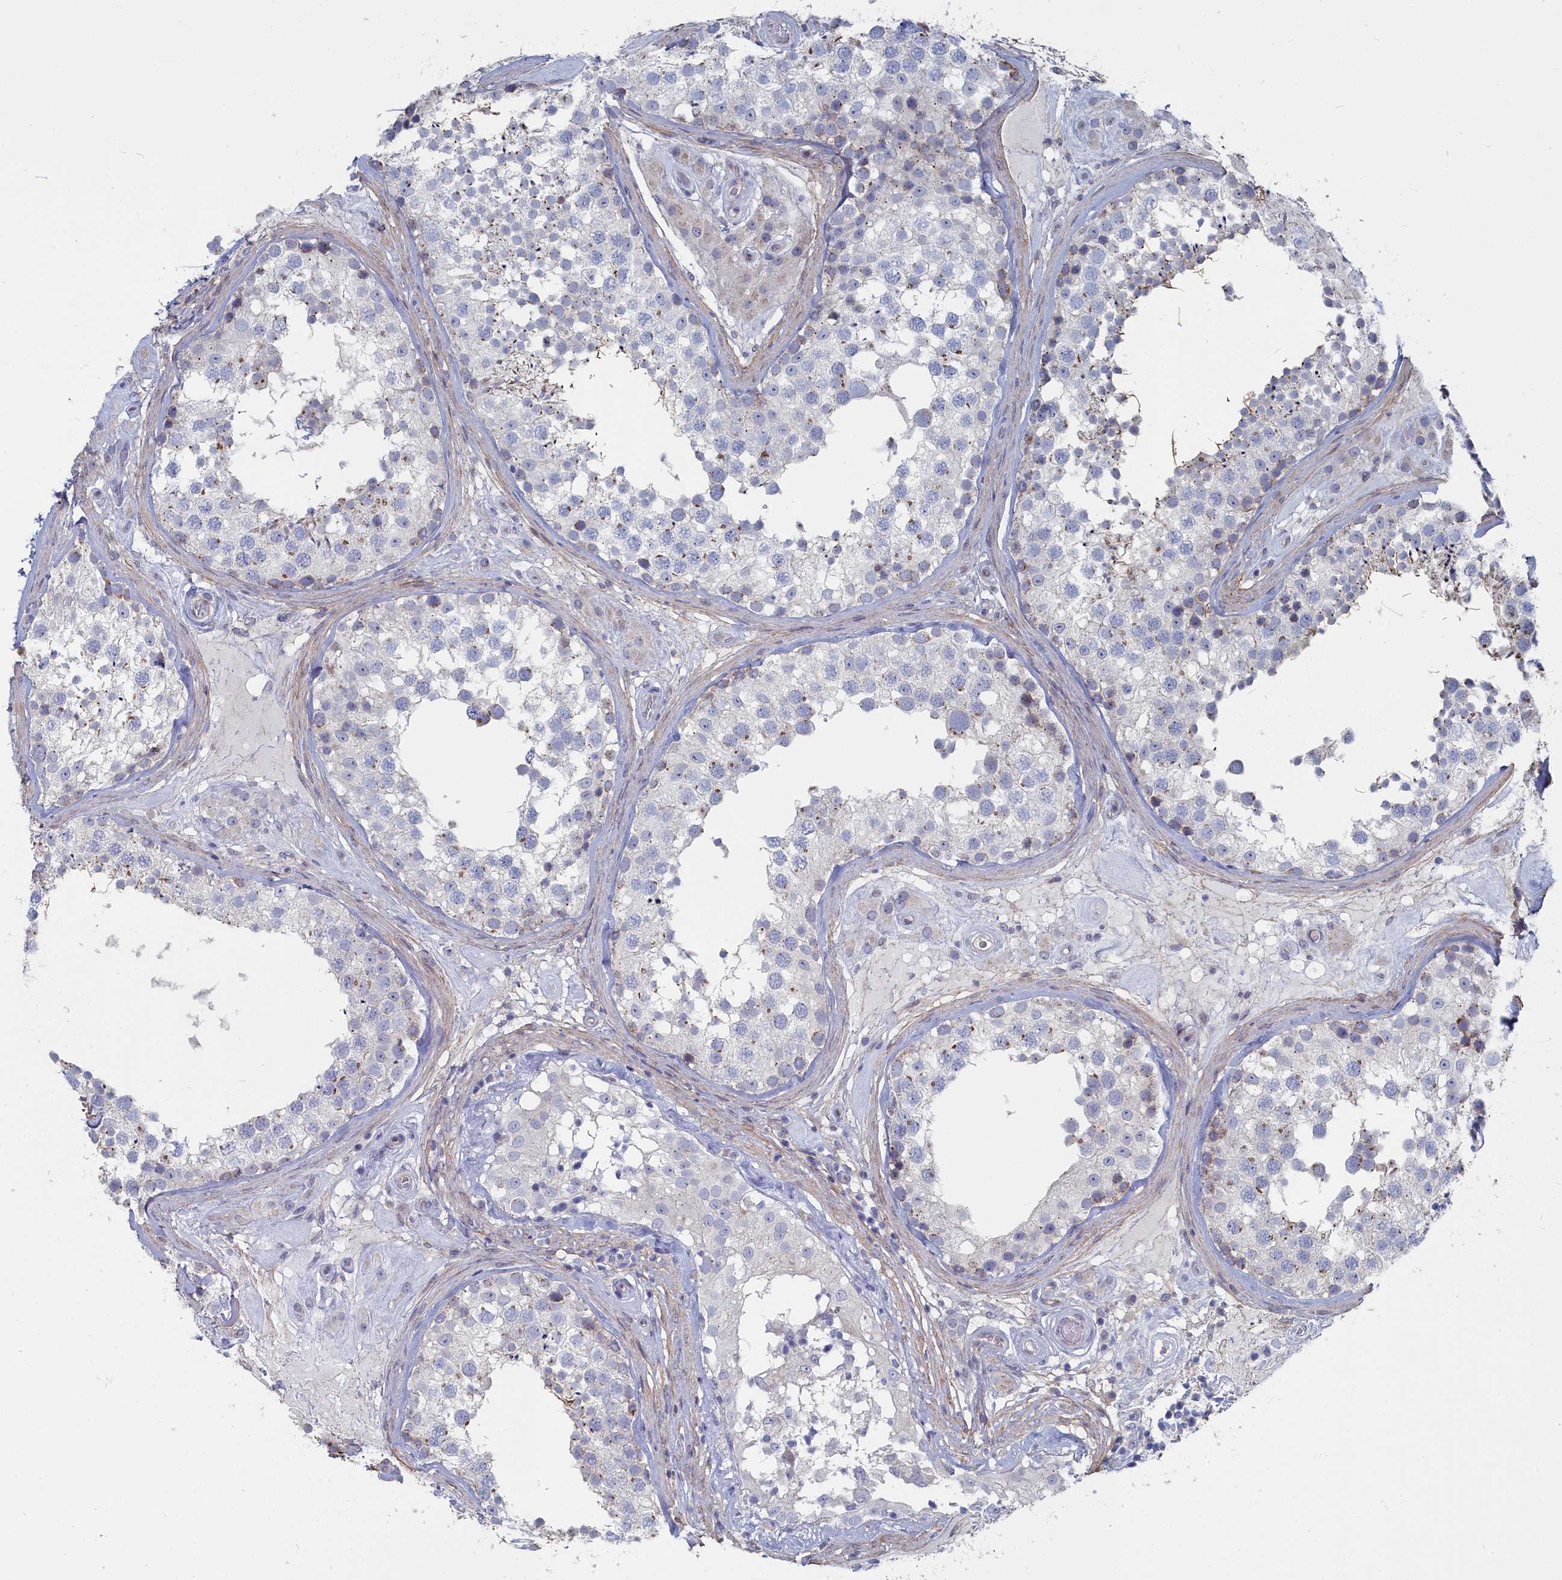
{"staining": {"intensity": "moderate", "quantity": "<25%", "location": "cytoplasmic/membranous"}, "tissue": "testis", "cell_type": "Cells in seminiferous ducts", "image_type": "normal", "snomed": [{"axis": "morphology", "description": "Normal tissue, NOS"}, {"axis": "topography", "description": "Testis"}], "caption": "Immunohistochemical staining of normal human testis reveals low levels of moderate cytoplasmic/membranous positivity in approximately <25% of cells in seminiferous ducts. (DAB (3,3'-diaminobenzidine) IHC, brown staining for protein, blue staining for nuclei).", "gene": "SHISAL2A", "patient": {"sex": "male", "age": 46}}